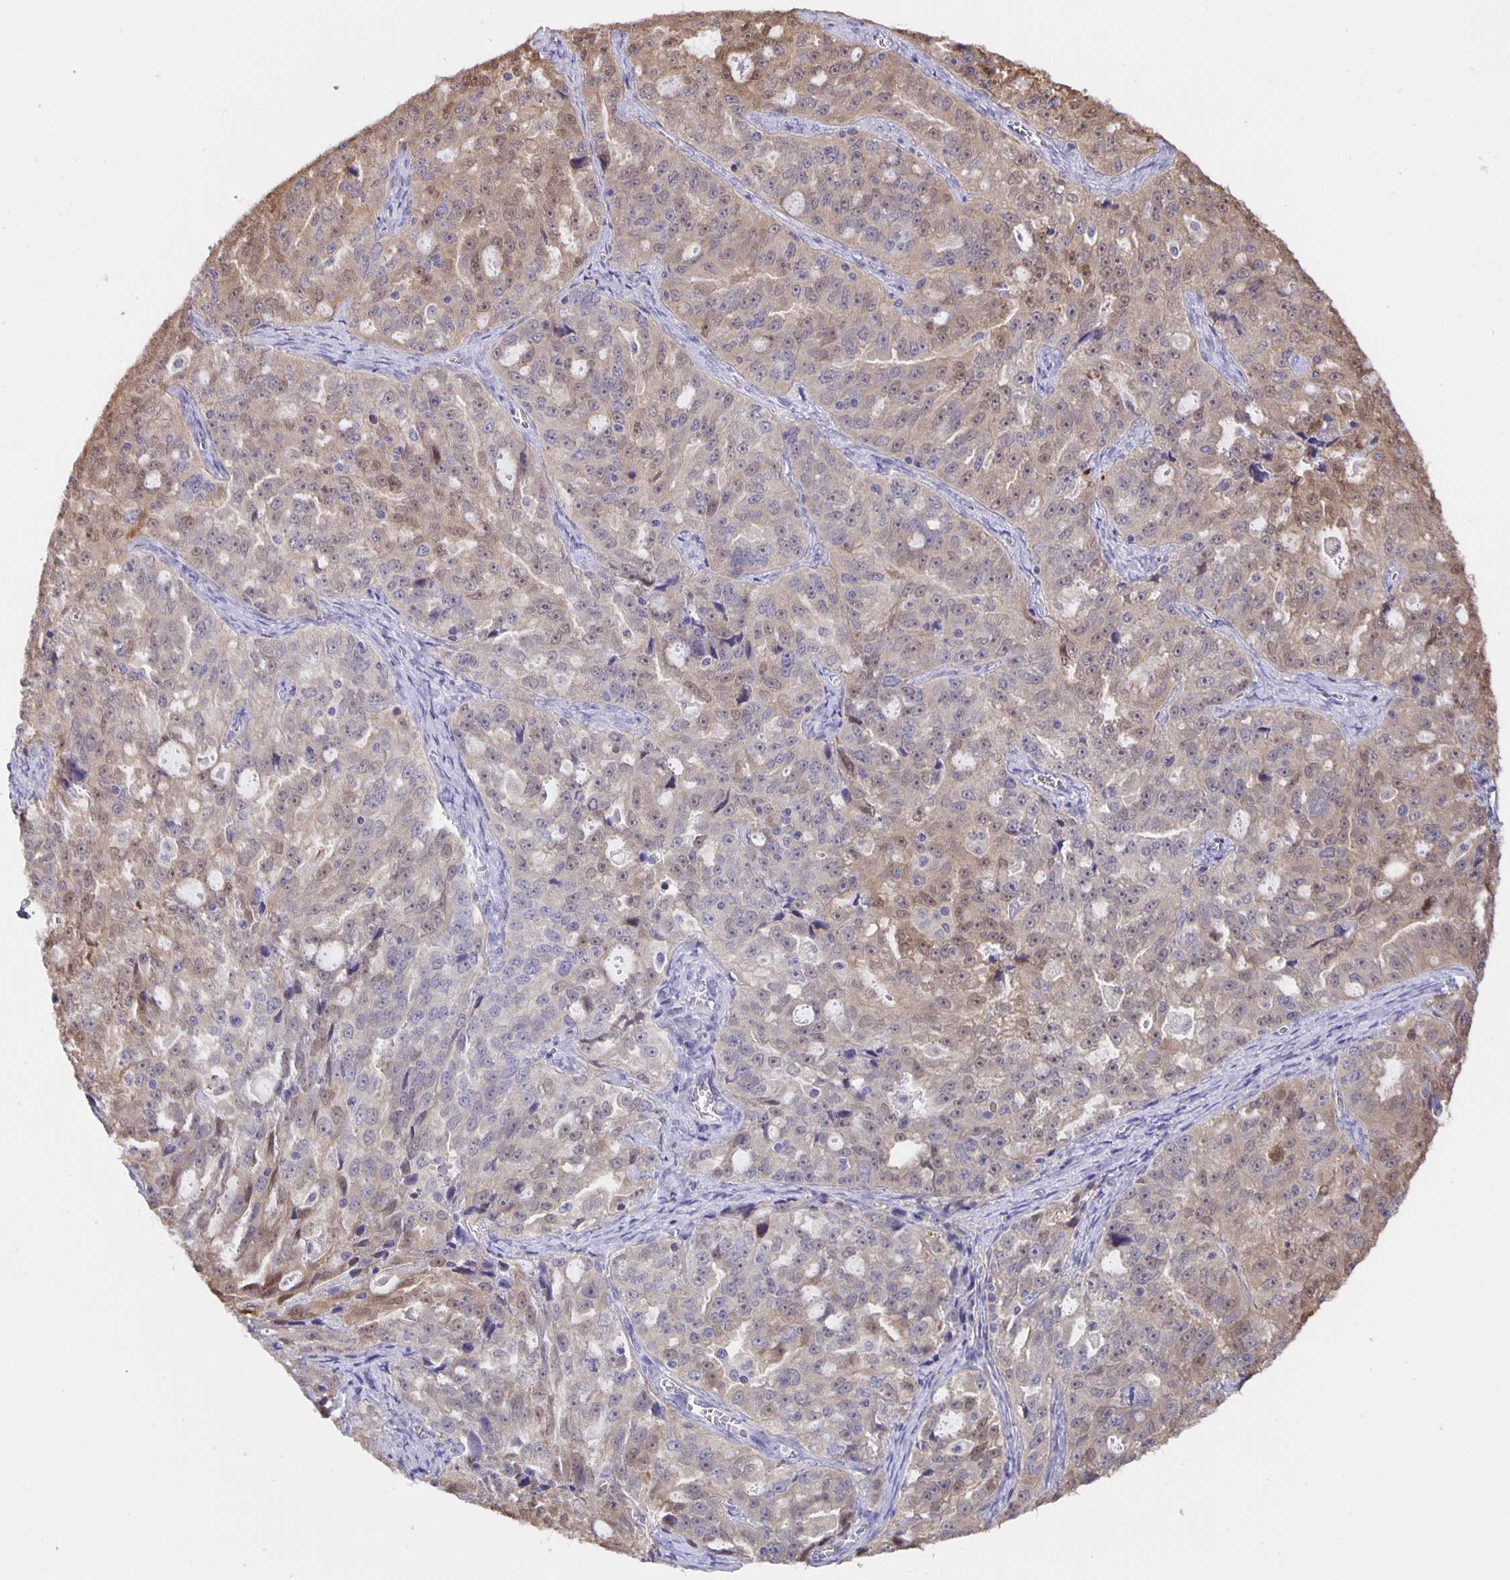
{"staining": {"intensity": "weak", "quantity": "25%-75%", "location": "cytoplasmic/membranous,nuclear"}, "tissue": "ovarian cancer", "cell_type": "Tumor cells", "image_type": "cancer", "snomed": [{"axis": "morphology", "description": "Cystadenocarcinoma, serous, NOS"}, {"axis": "topography", "description": "Ovary"}], "caption": "This photomicrograph shows immunohistochemistry (IHC) staining of human serous cystadenocarcinoma (ovarian), with low weak cytoplasmic/membranous and nuclear staining in approximately 25%-75% of tumor cells.", "gene": "MARCHF6", "patient": {"sex": "female", "age": 51}}